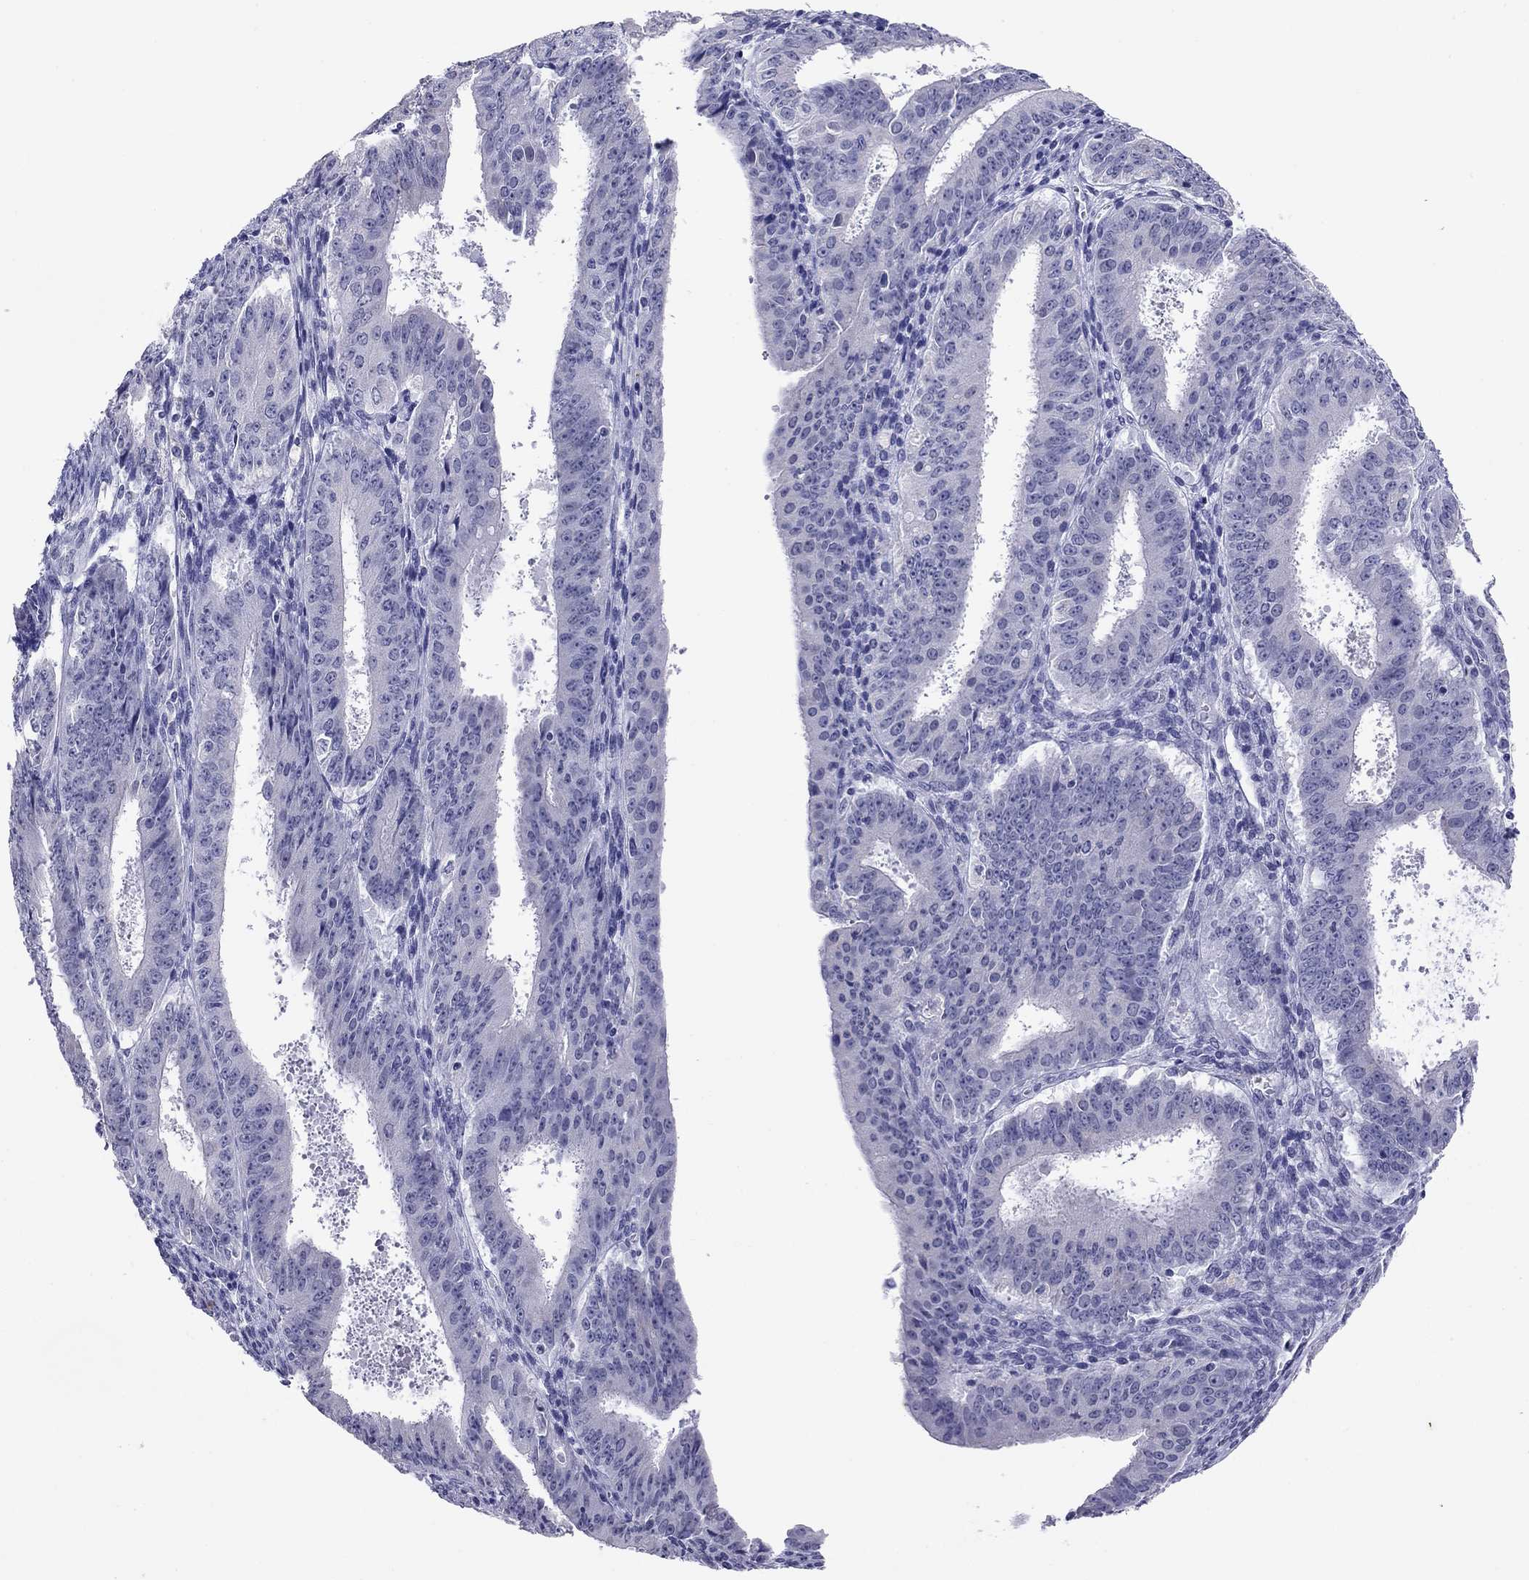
{"staining": {"intensity": "negative", "quantity": "none", "location": "none"}, "tissue": "ovarian cancer", "cell_type": "Tumor cells", "image_type": "cancer", "snomed": [{"axis": "morphology", "description": "Carcinoma, endometroid"}, {"axis": "topography", "description": "Ovary"}], "caption": "Micrograph shows no significant protein expression in tumor cells of ovarian endometroid carcinoma. (Brightfield microscopy of DAB immunohistochemistry at high magnification).", "gene": "ARMC12", "patient": {"sex": "female", "age": 42}}